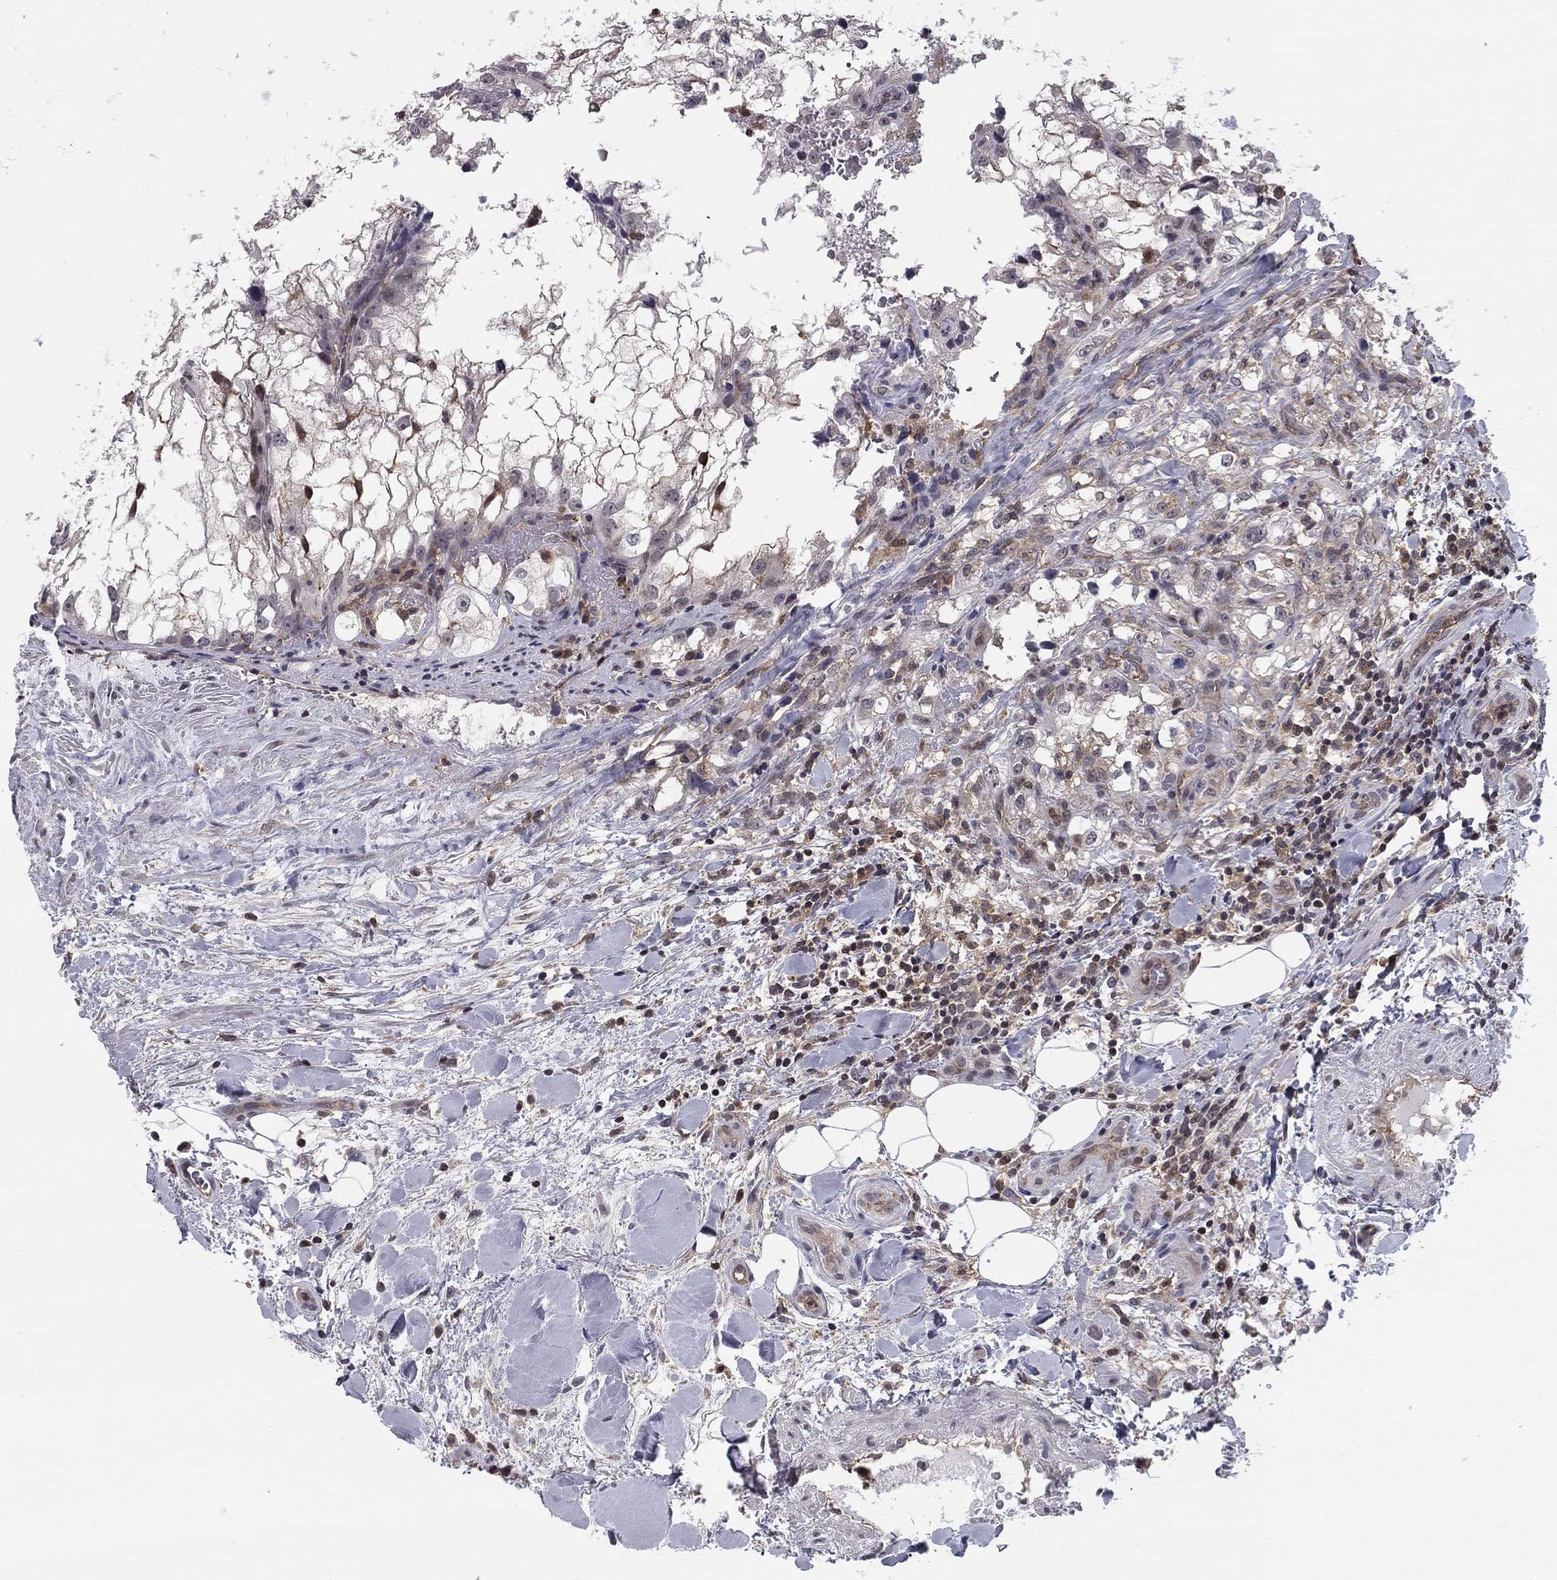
{"staining": {"intensity": "negative", "quantity": "none", "location": "none"}, "tissue": "renal cancer", "cell_type": "Tumor cells", "image_type": "cancer", "snomed": [{"axis": "morphology", "description": "Adenocarcinoma, NOS"}, {"axis": "topography", "description": "Kidney"}], "caption": "Adenocarcinoma (renal) was stained to show a protein in brown. There is no significant expression in tumor cells.", "gene": "PLCB2", "patient": {"sex": "male", "age": 59}}